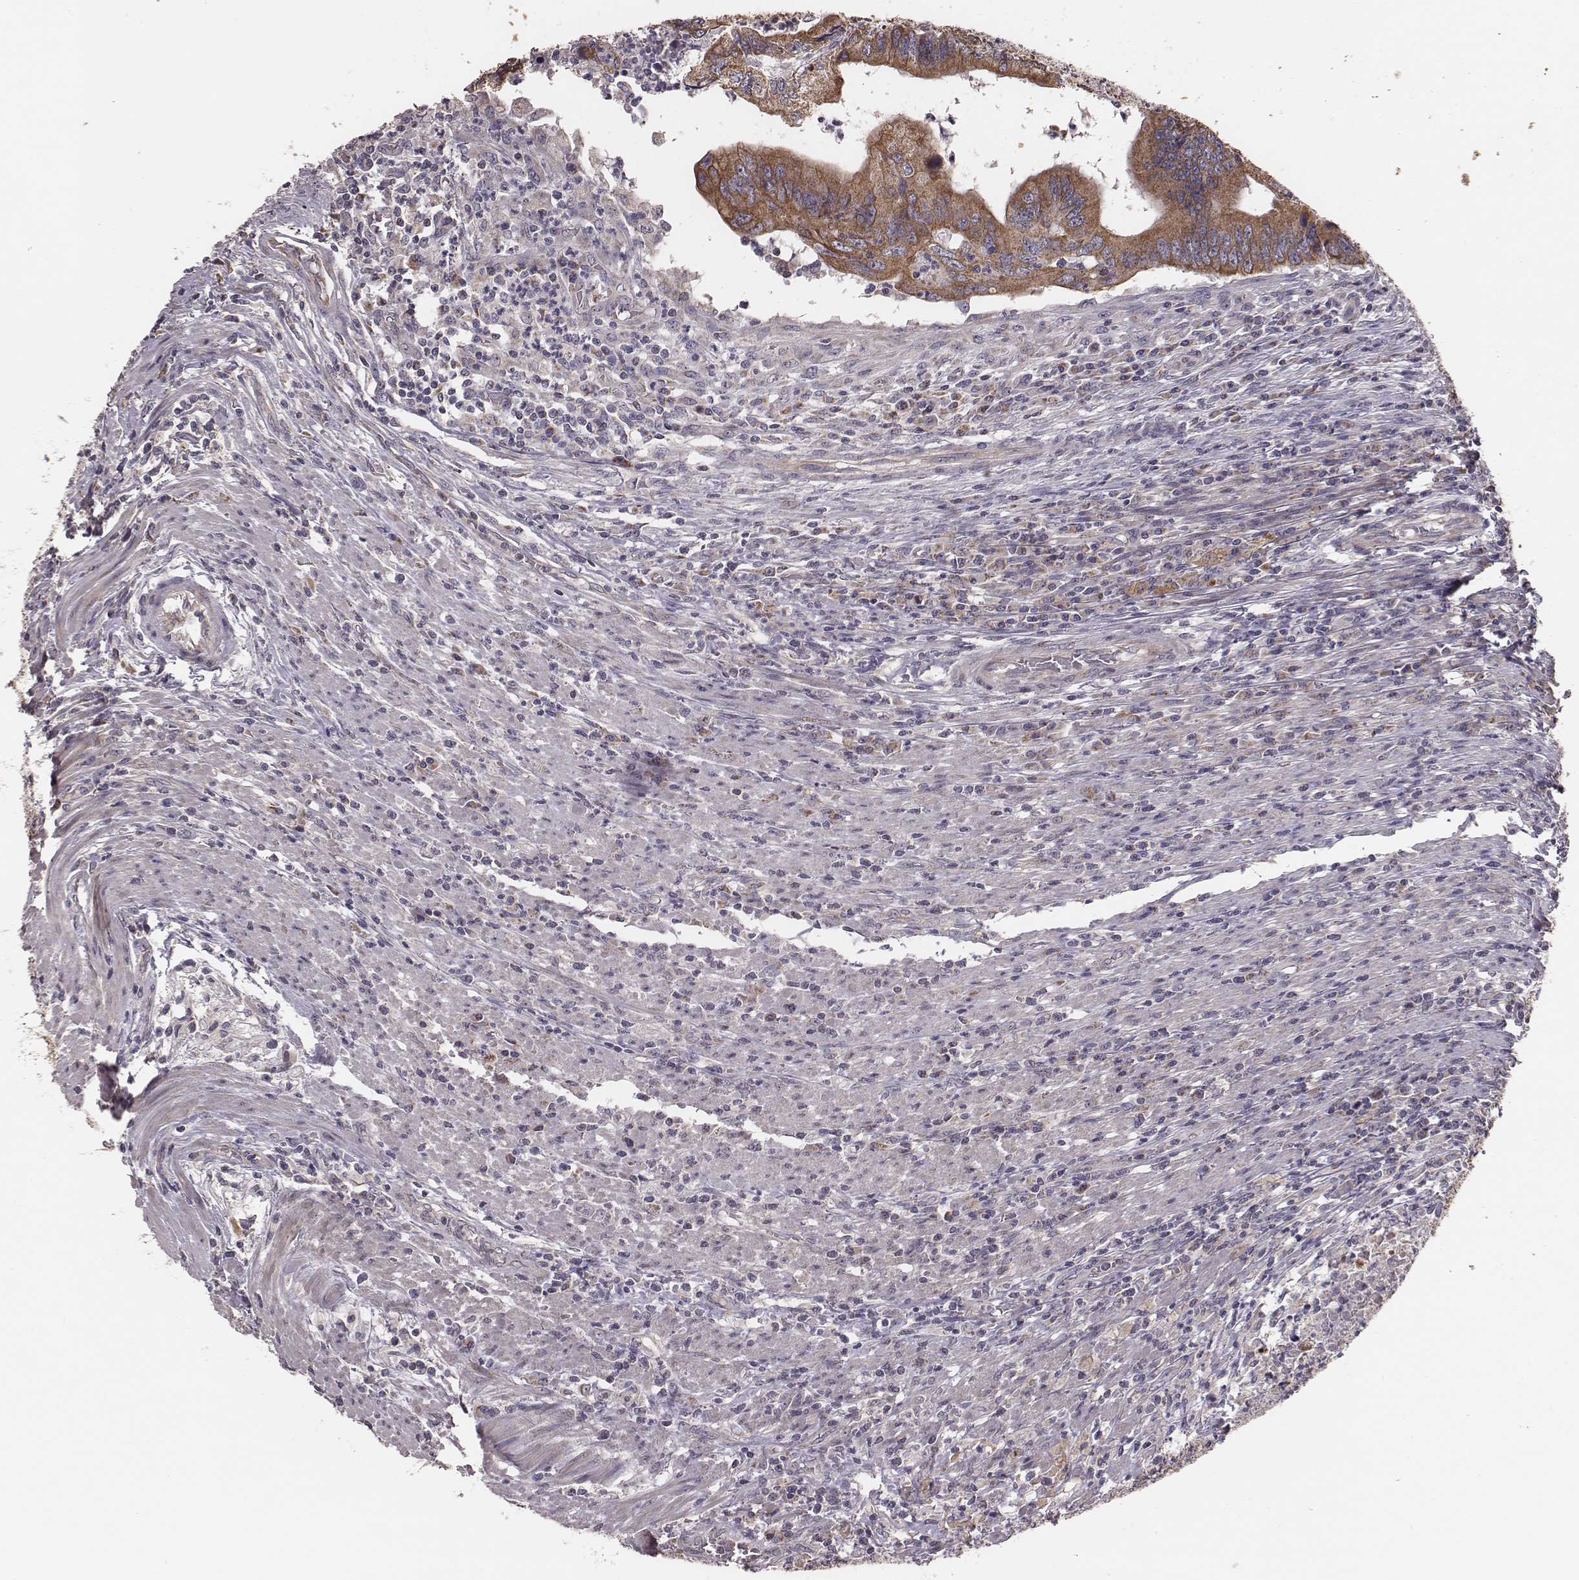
{"staining": {"intensity": "moderate", "quantity": ">75%", "location": "cytoplasmic/membranous"}, "tissue": "colorectal cancer", "cell_type": "Tumor cells", "image_type": "cancer", "snomed": [{"axis": "morphology", "description": "Adenocarcinoma, NOS"}, {"axis": "topography", "description": "Colon"}], "caption": "Colorectal adenocarcinoma stained with immunohistochemistry demonstrates moderate cytoplasmic/membranous expression in approximately >75% of tumor cells.", "gene": "HAVCR1", "patient": {"sex": "male", "age": 53}}